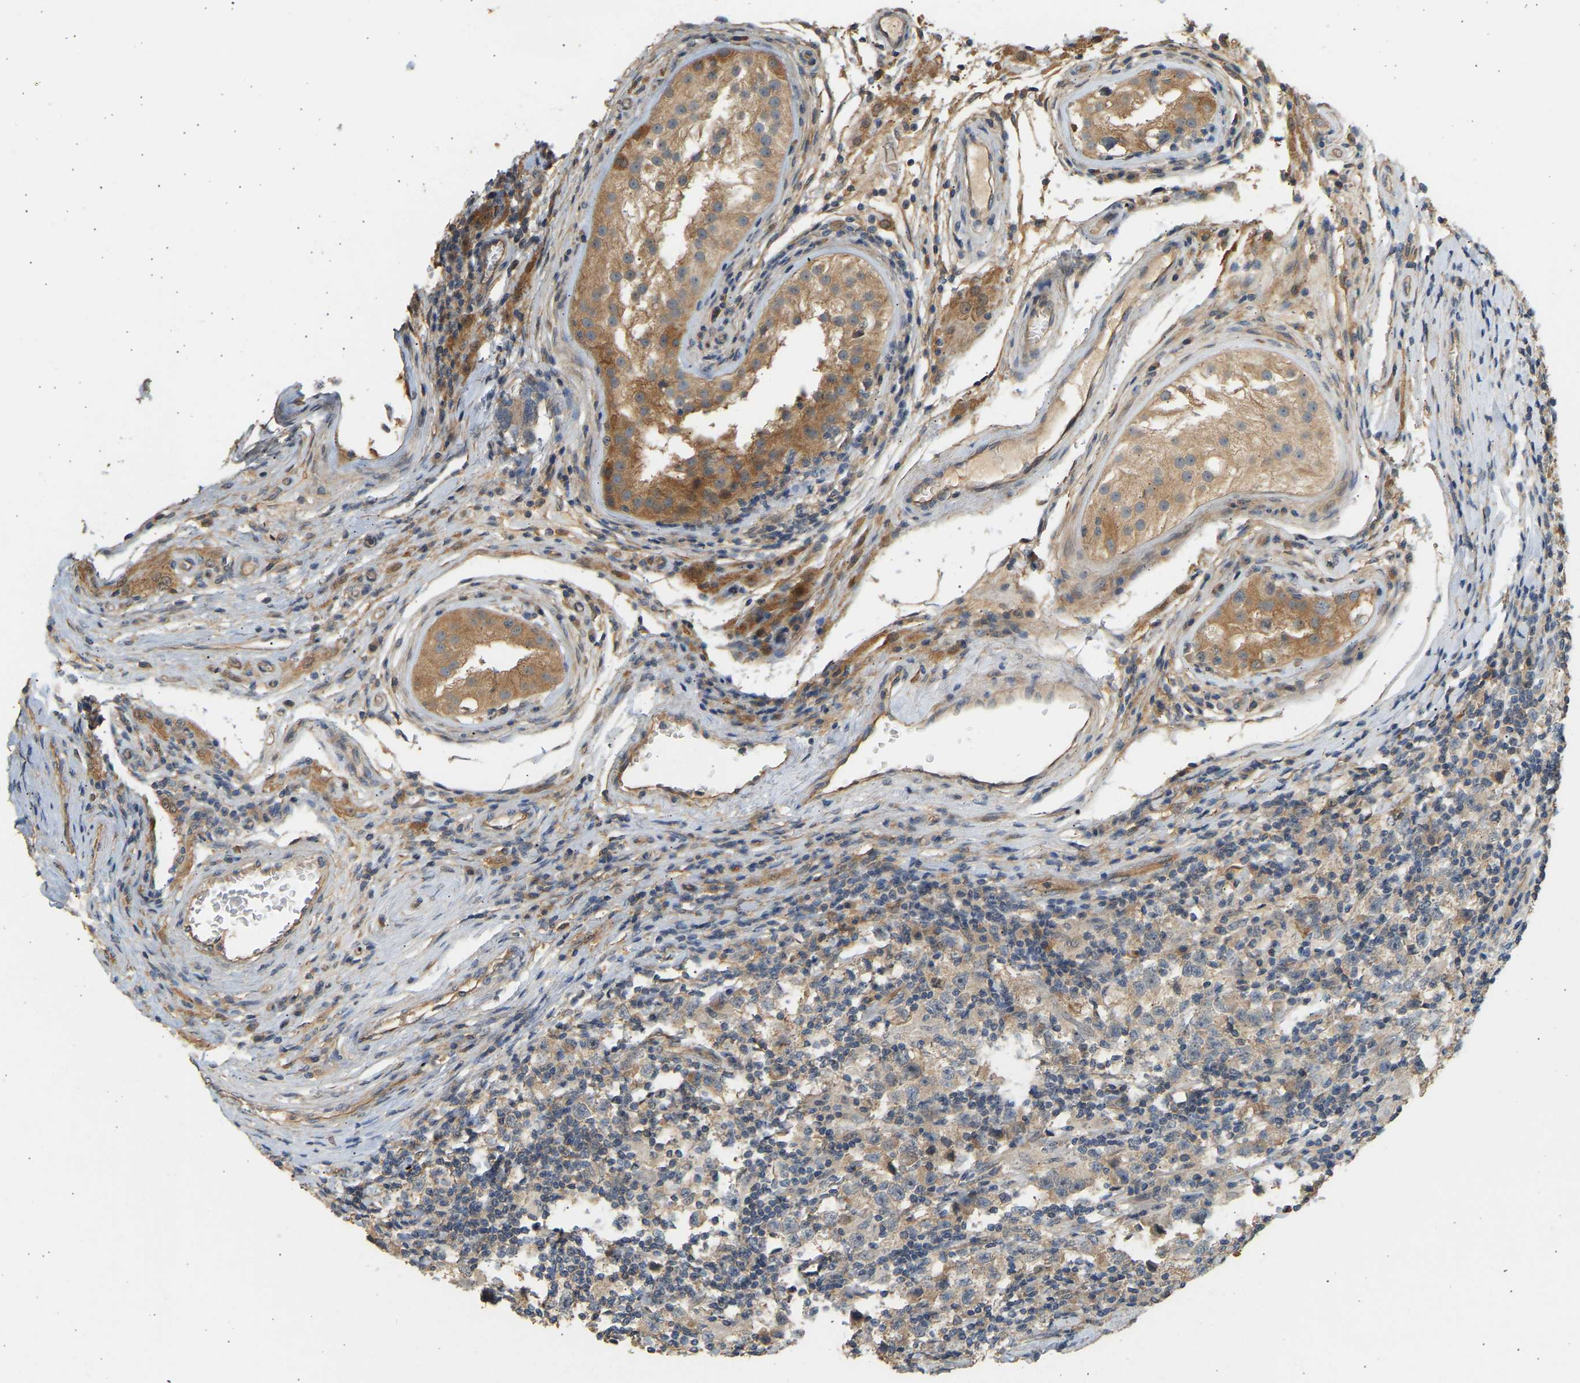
{"staining": {"intensity": "weak", "quantity": "25%-75%", "location": "cytoplasmic/membranous"}, "tissue": "testis cancer", "cell_type": "Tumor cells", "image_type": "cancer", "snomed": [{"axis": "morphology", "description": "Carcinoma, Embryonal, NOS"}, {"axis": "topography", "description": "Testis"}], "caption": "A brown stain highlights weak cytoplasmic/membranous expression of a protein in testis embryonal carcinoma tumor cells.", "gene": "RGL1", "patient": {"sex": "male", "age": 21}}